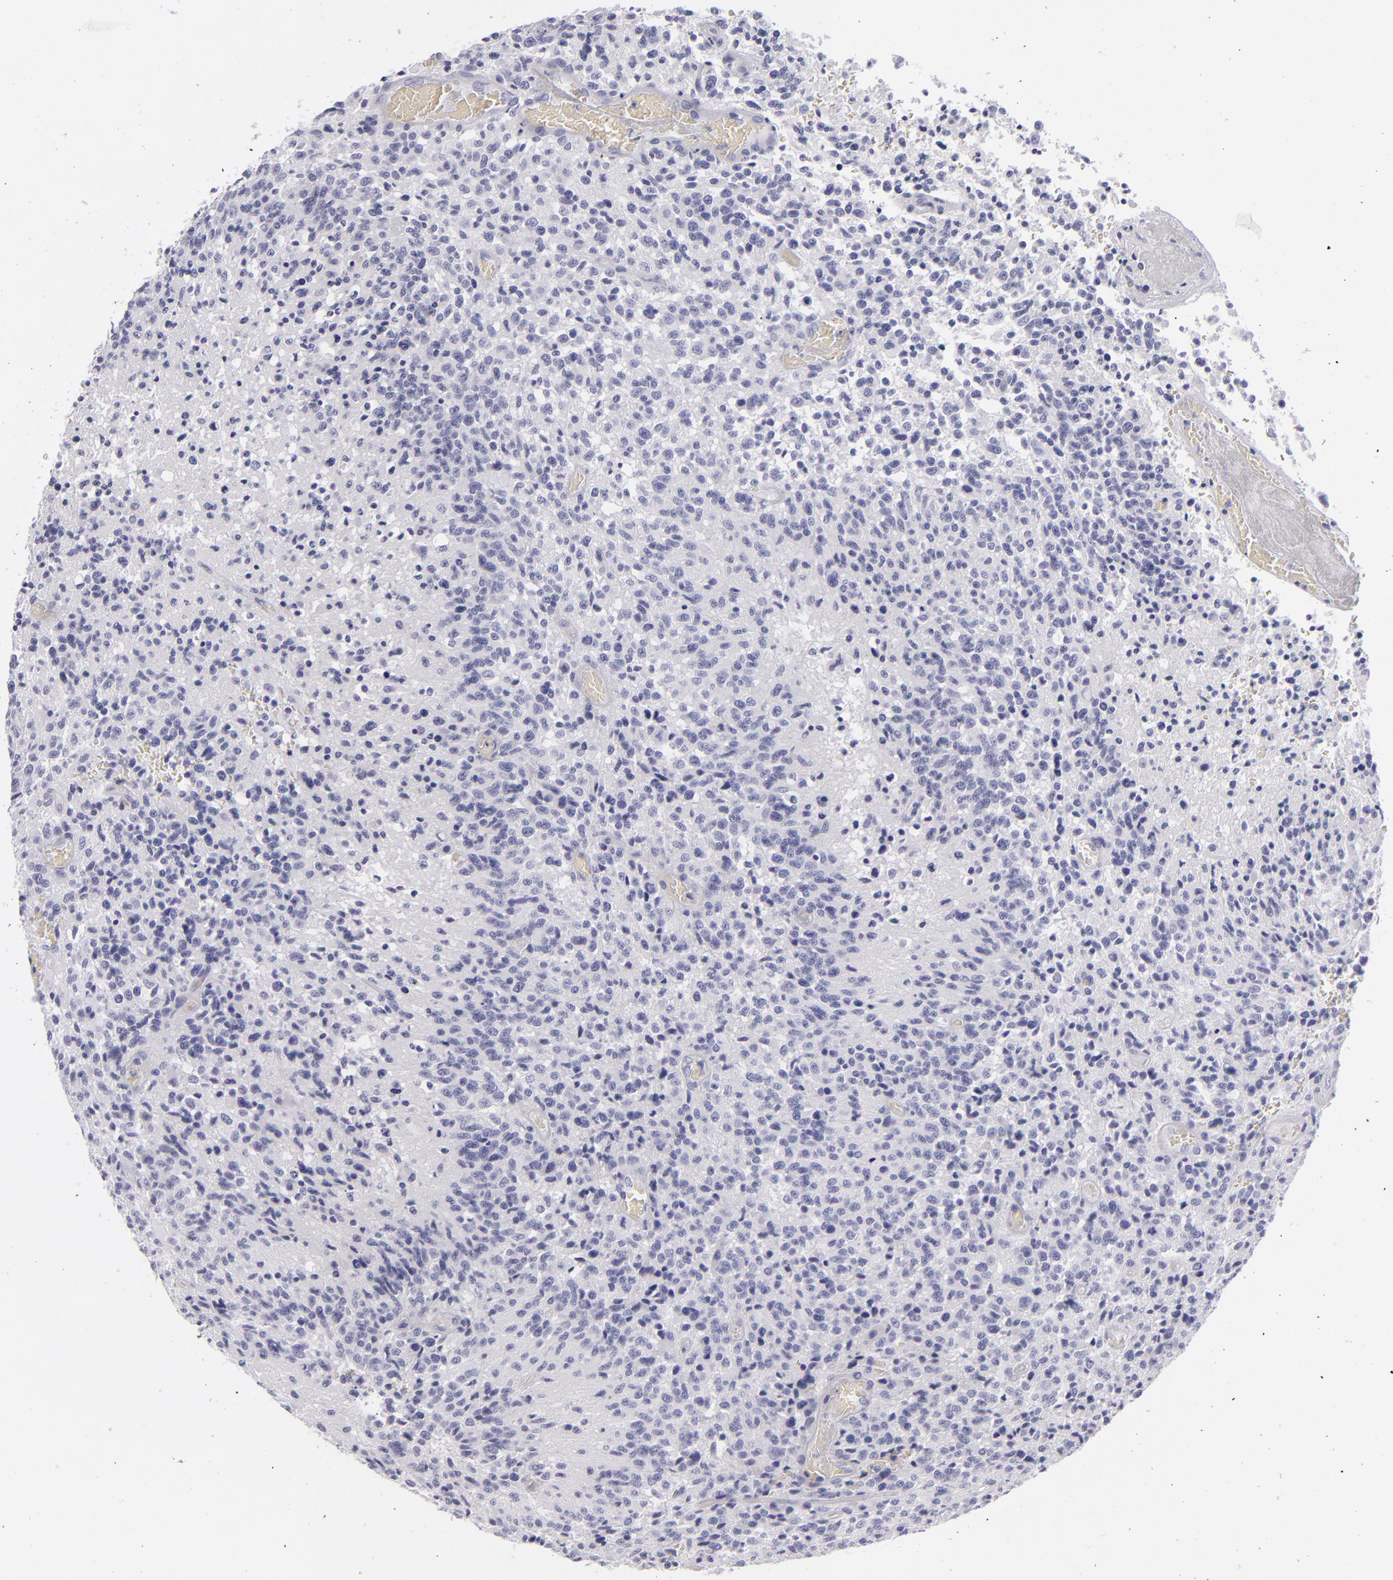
{"staining": {"intensity": "negative", "quantity": "none", "location": "none"}, "tissue": "glioma", "cell_type": "Tumor cells", "image_type": "cancer", "snomed": [{"axis": "morphology", "description": "Glioma, malignant, High grade"}, {"axis": "topography", "description": "Brain"}], "caption": "Tumor cells show no significant protein staining in glioma.", "gene": "CD22", "patient": {"sex": "male", "age": 36}}